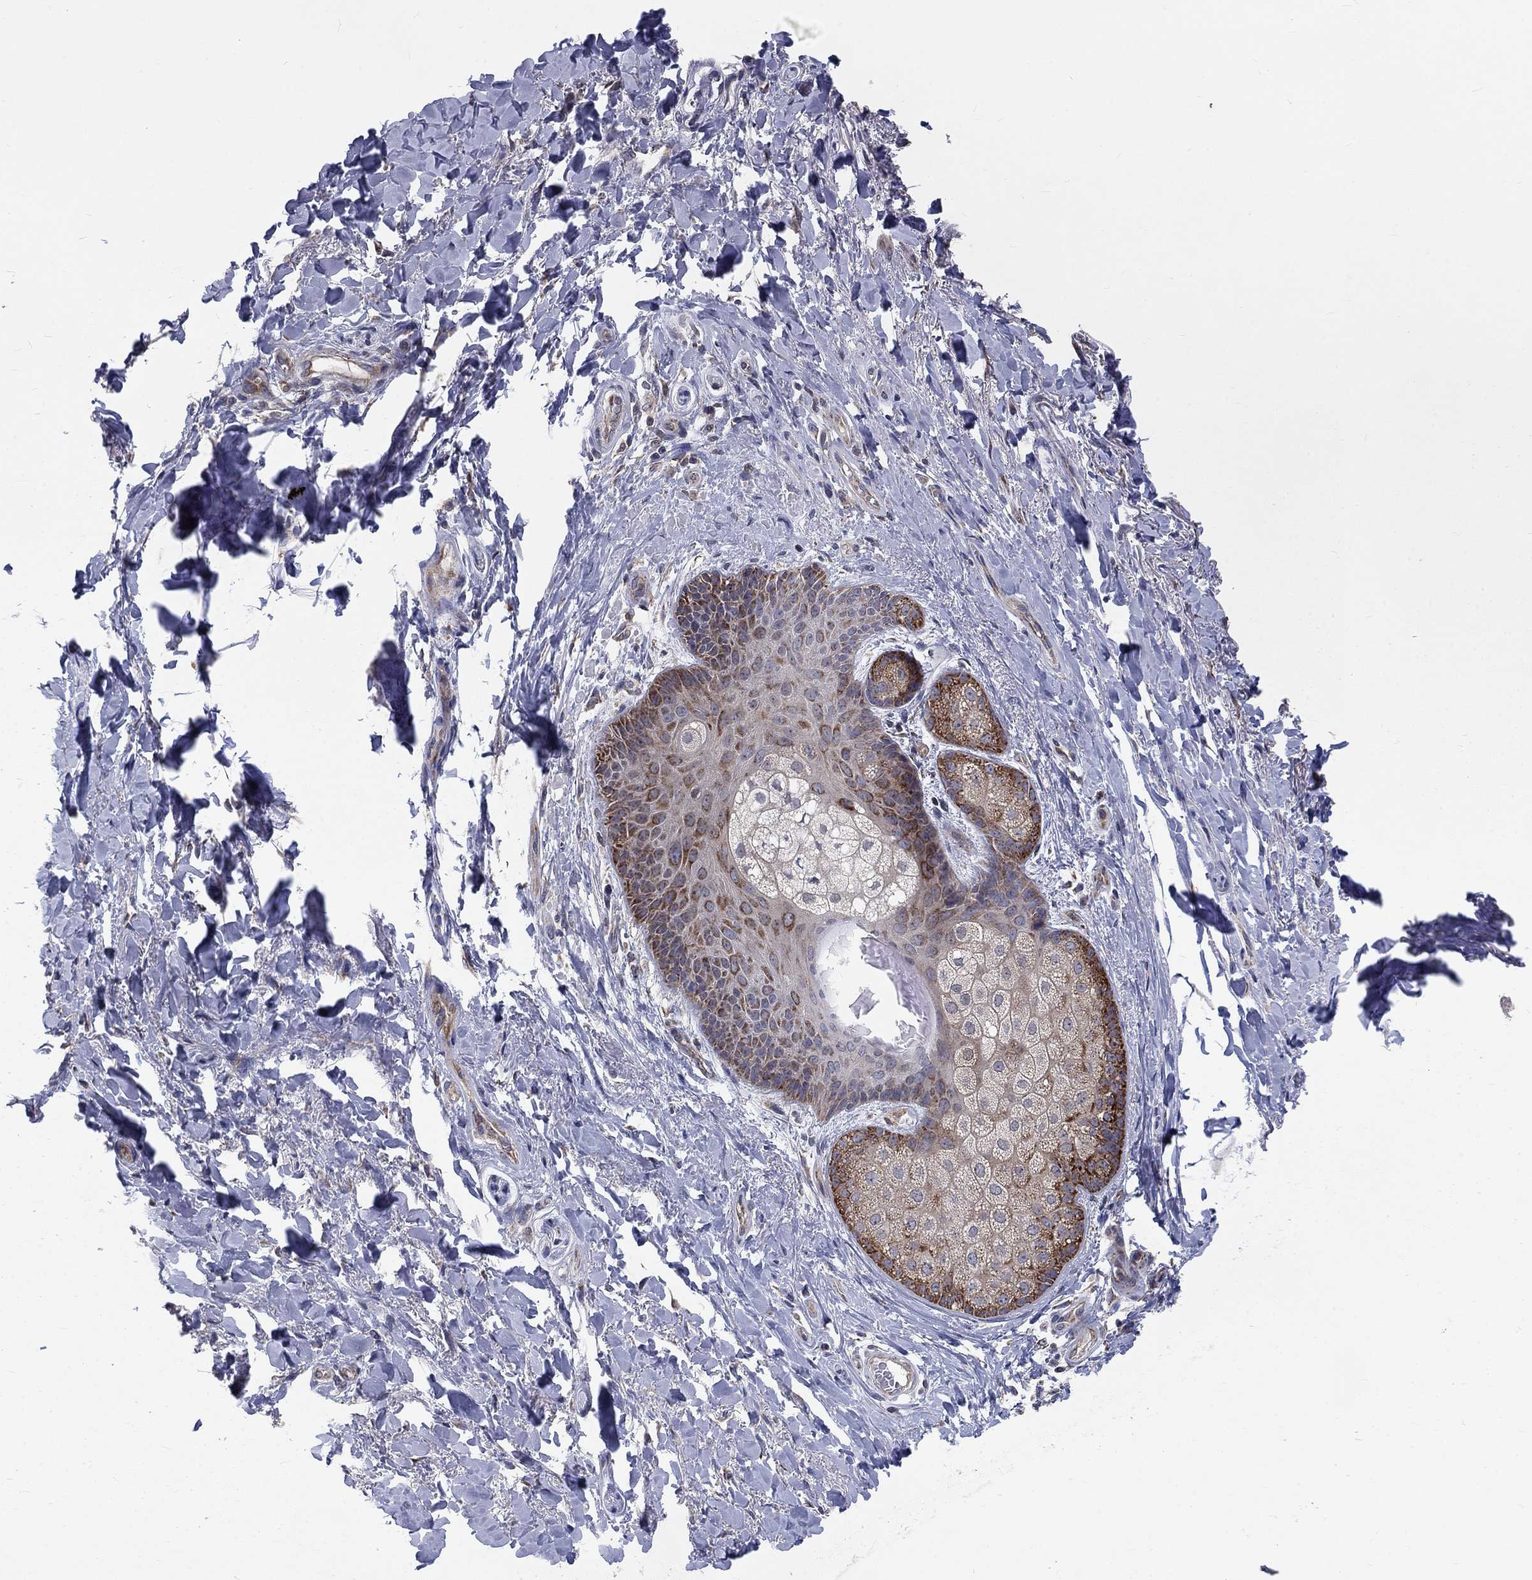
{"staining": {"intensity": "moderate", "quantity": "25%-75%", "location": "cytoplasmic/membranous"}, "tissue": "skin", "cell_type": "Epidermal cells", "image_type": "normal", "snomed": [{"axis": "morphology", "description": "Normal tissue, NOS"}, {"axis": "topography", "description": "Anal"}, {"axis": "topography", "description": "Peripheral nerve tissue"}], "caption": "IHC (DAB) staining of benign skin displays moderate cytoplasmic/membranous protein expression in approximately 25%-75% of epidermal cells.", "gene": "NME7", "patient": {"sex": "male", "age": 53}}